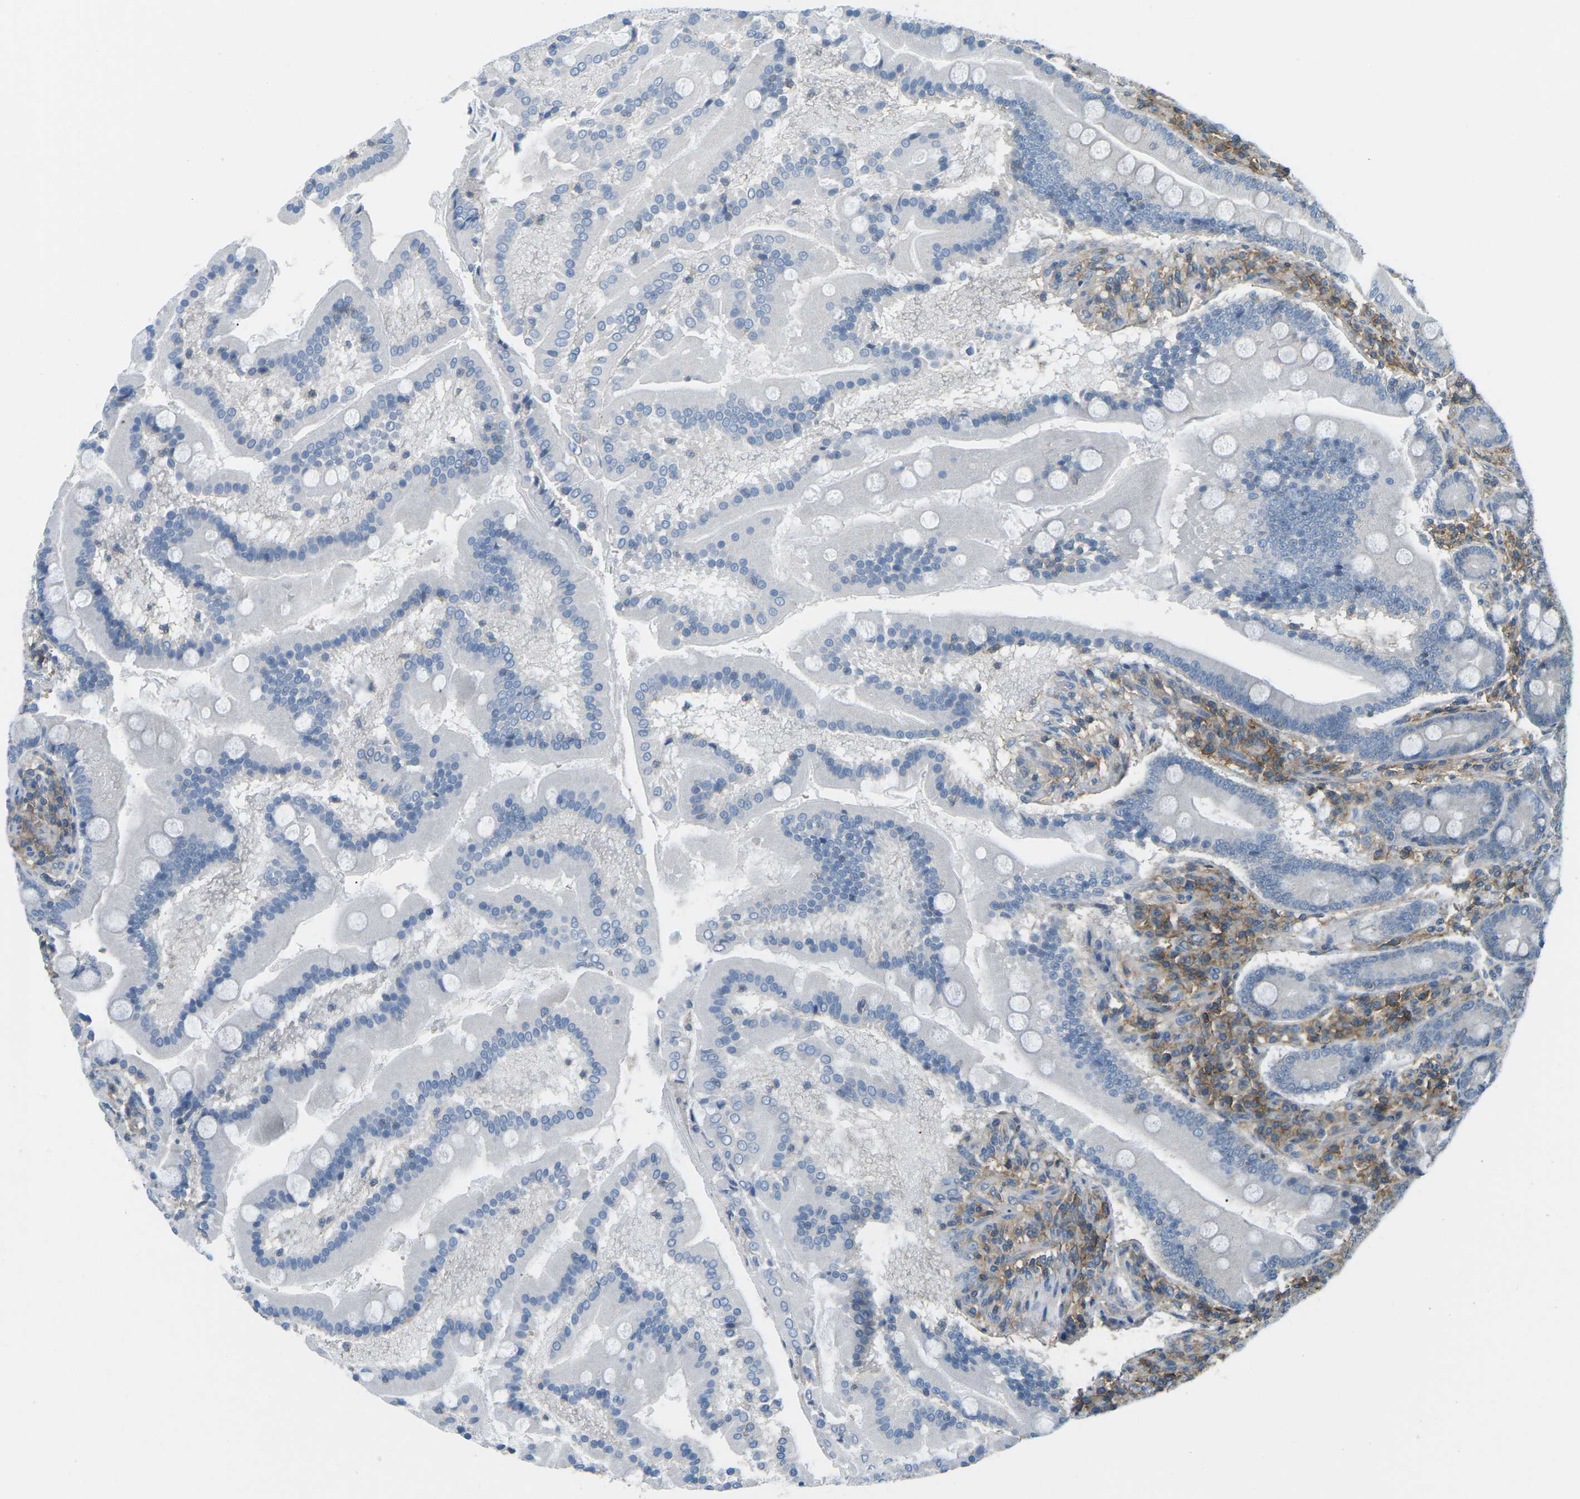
{"staining": {"intensity": "negative", "quantity": "none", "location": "none"}, "tissue": "duodenum", "cell_type": "Glandular cells", "image_type": "normal", "snomed": [{"axis": "morphology", "description": "Normal tissue, NOS"}, {"axis": "topography", "description": "Duodenum"}], "caption": "This micrograph is of unremarkable duodenum stained with IHC to label a protein in brown with the nuclei are counter-stained blue. There is no staining in glandular cells. Nuclei are stained in blue.", "gene": "CD47", "patient": {"sex": "male", "age": 50}}